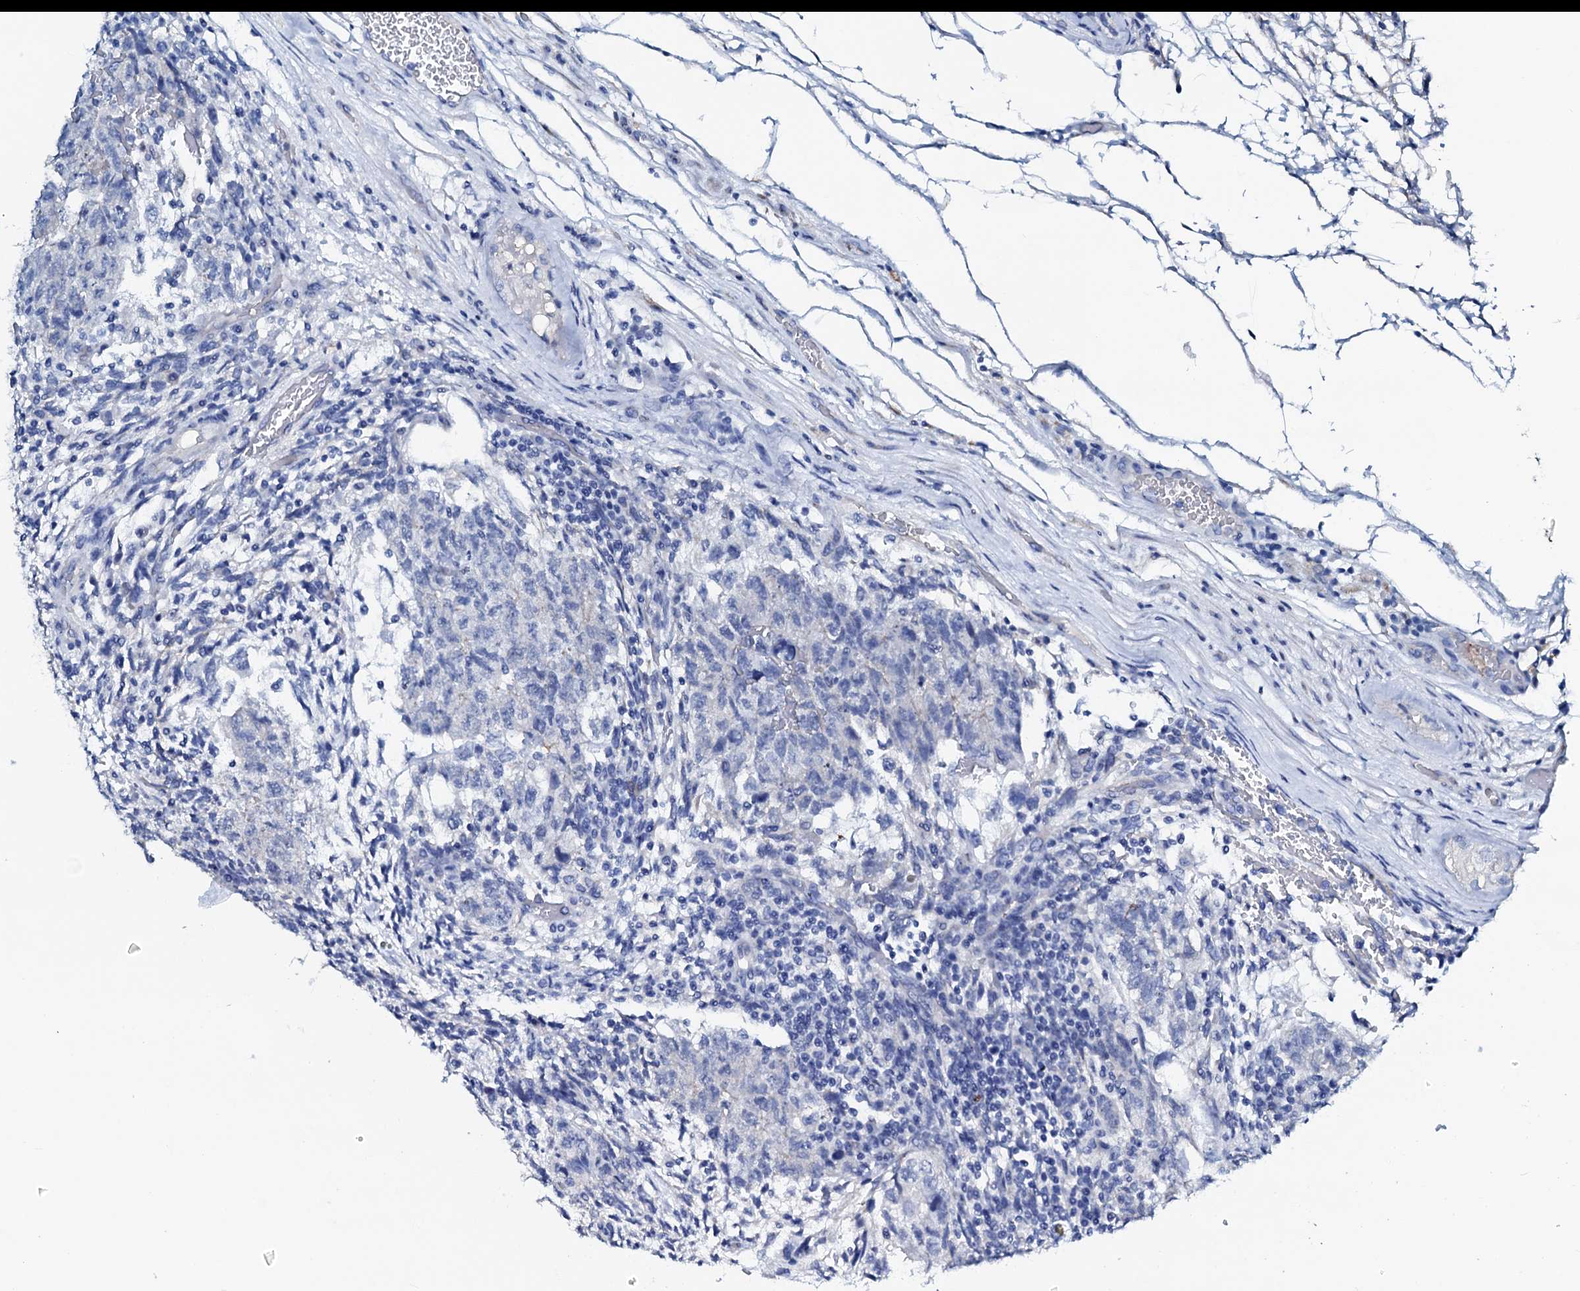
{"staining": {"intensity": "negative", "quantity": "none", "location": "none"}, "tissue": "testis cancer", "cell_type": "Tumor cells", "image_type": "cancer", "snomed": [{"axis": "morphology", "description": "Normal tissue, NOS"}, {"axis": "morphology", "description": "Carcinoma, Embryonal, NOS"}, {"axis": "topography", "description": "Testis"}], "caption": "A photomicrograph of embryonal carcinoma (testis) stained for a protein exhibits no brown staining in tumor cells. (Stains: DAB (3,3'-diaminobenzidine) immunohistochemistry with hematoxylin counter stain, Microscopy: brightfield microscopy at high magnification).", "gene": "AMER2", "patient": {"sex": "male", "age": 36}}